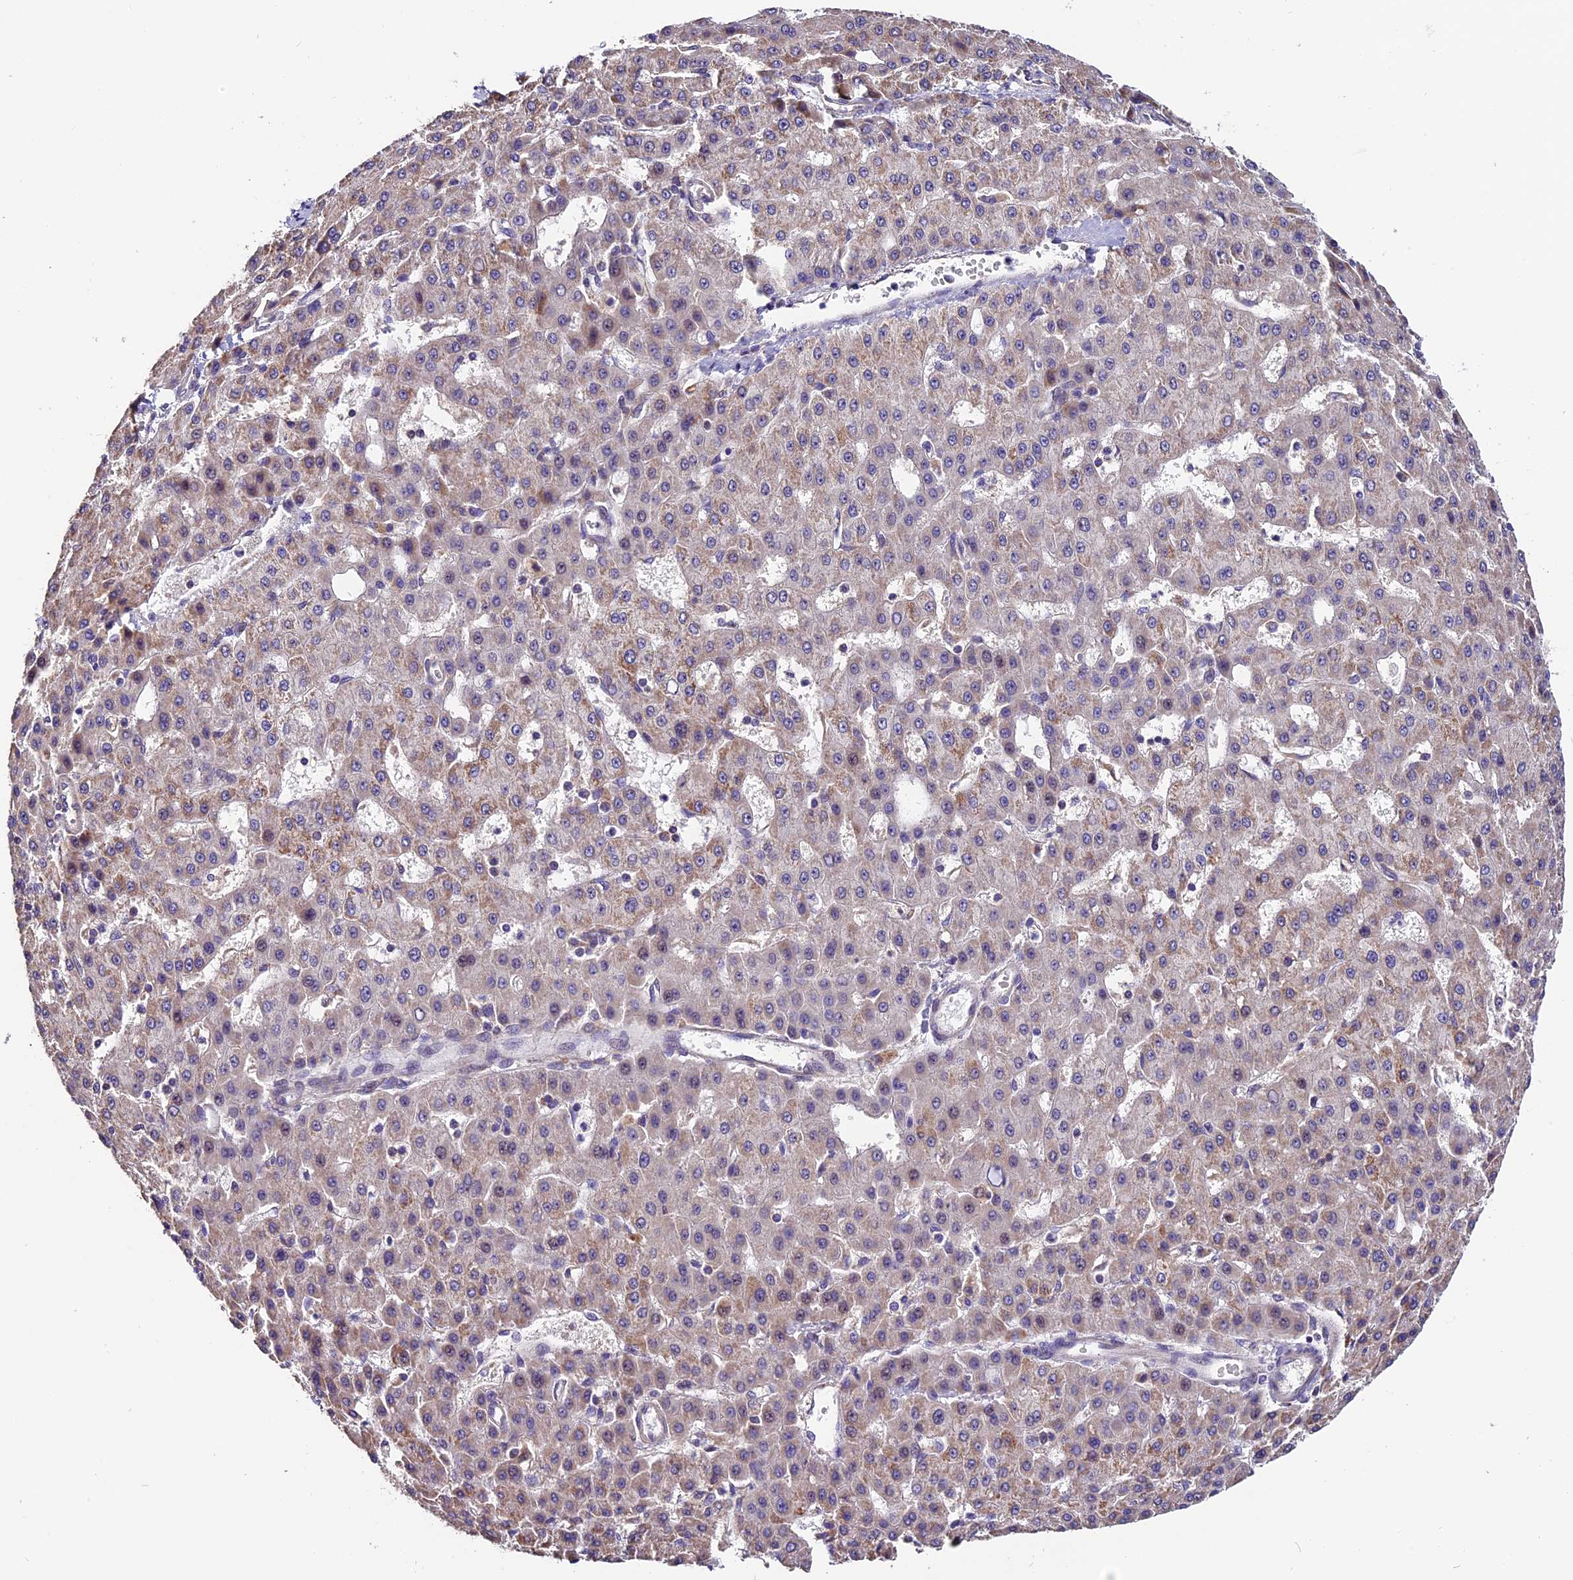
{"staining": {"intensity": "moderate", "quantity": "<25%", "location": "cytoplasmic/membranous"}, "tissue": "liver cancer", "cell_type": "Tumor cells", "image_type": "cancer", "snomed": [{"axis": "morphology", "description": "Carcinoma, Hepatocellular, NOS"}, {"axis": "topography", "description": "Liver"}], "caption": "High-power microscopy captured an IHC photomicrograph of liver cancer, revealing moderate cytoplasmic/membranous expression in approximately <25% of tumor cells.", "gene": "DDX28", "patient": {"sex": "male", "age": 47}}